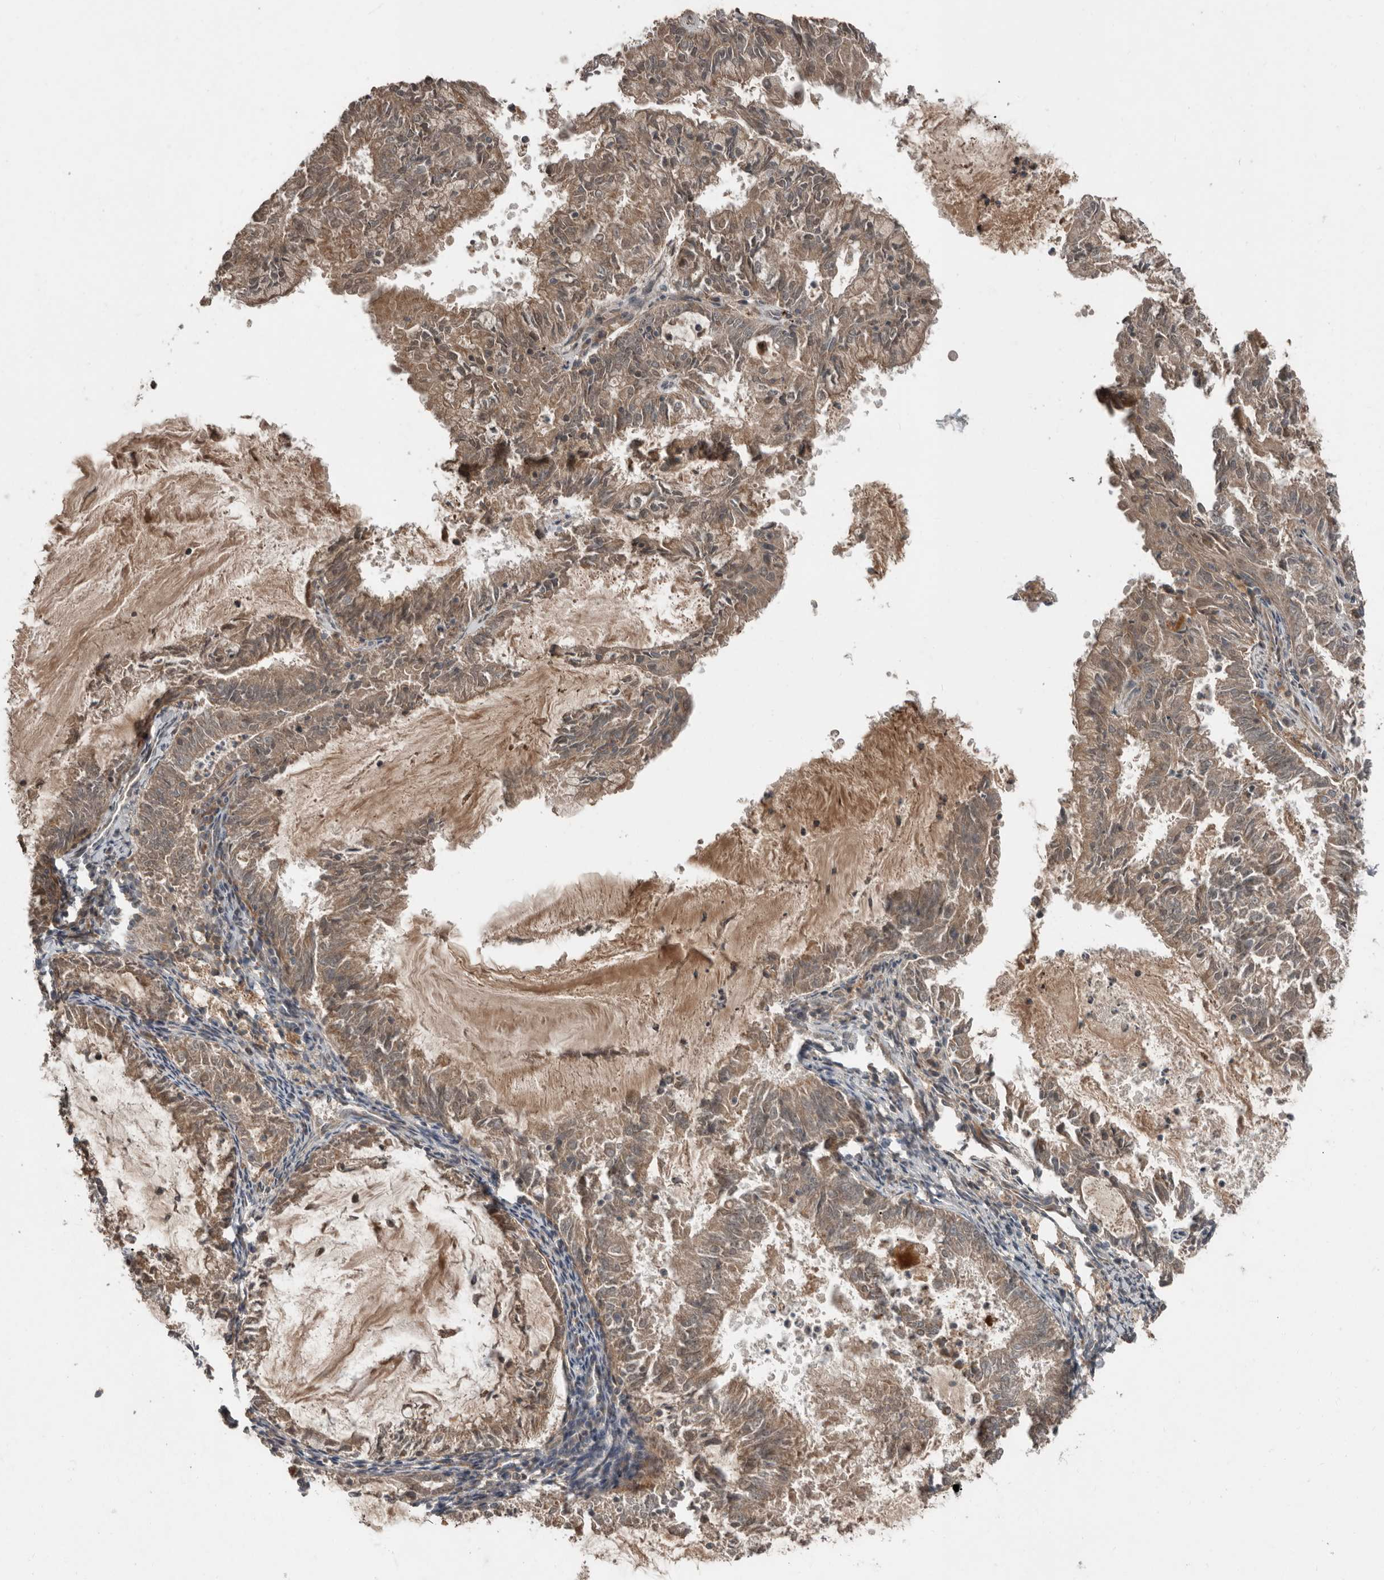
{"staining": {"intensity": "weak", "quantity": ">75%", "location": "cytoplasmic/membranous"}, "tissue": "endometrial cancer", "cell_type": "Tumor cells", "image_type": "cancer", "snomed": [{"axis": "morphology", "description": "Adenocarcinoma, NOS"}, {"axis": "topography", "description": "Endometrium"}], "caption": "Adenocarcinoma (endometrial) stained for a protein (brown) displays weak cytoplasmic/membranous positive expression in about >75% of tumor cells.", "gene": "SLC6A7", "patient": {"sex": "female", "age": 57}}